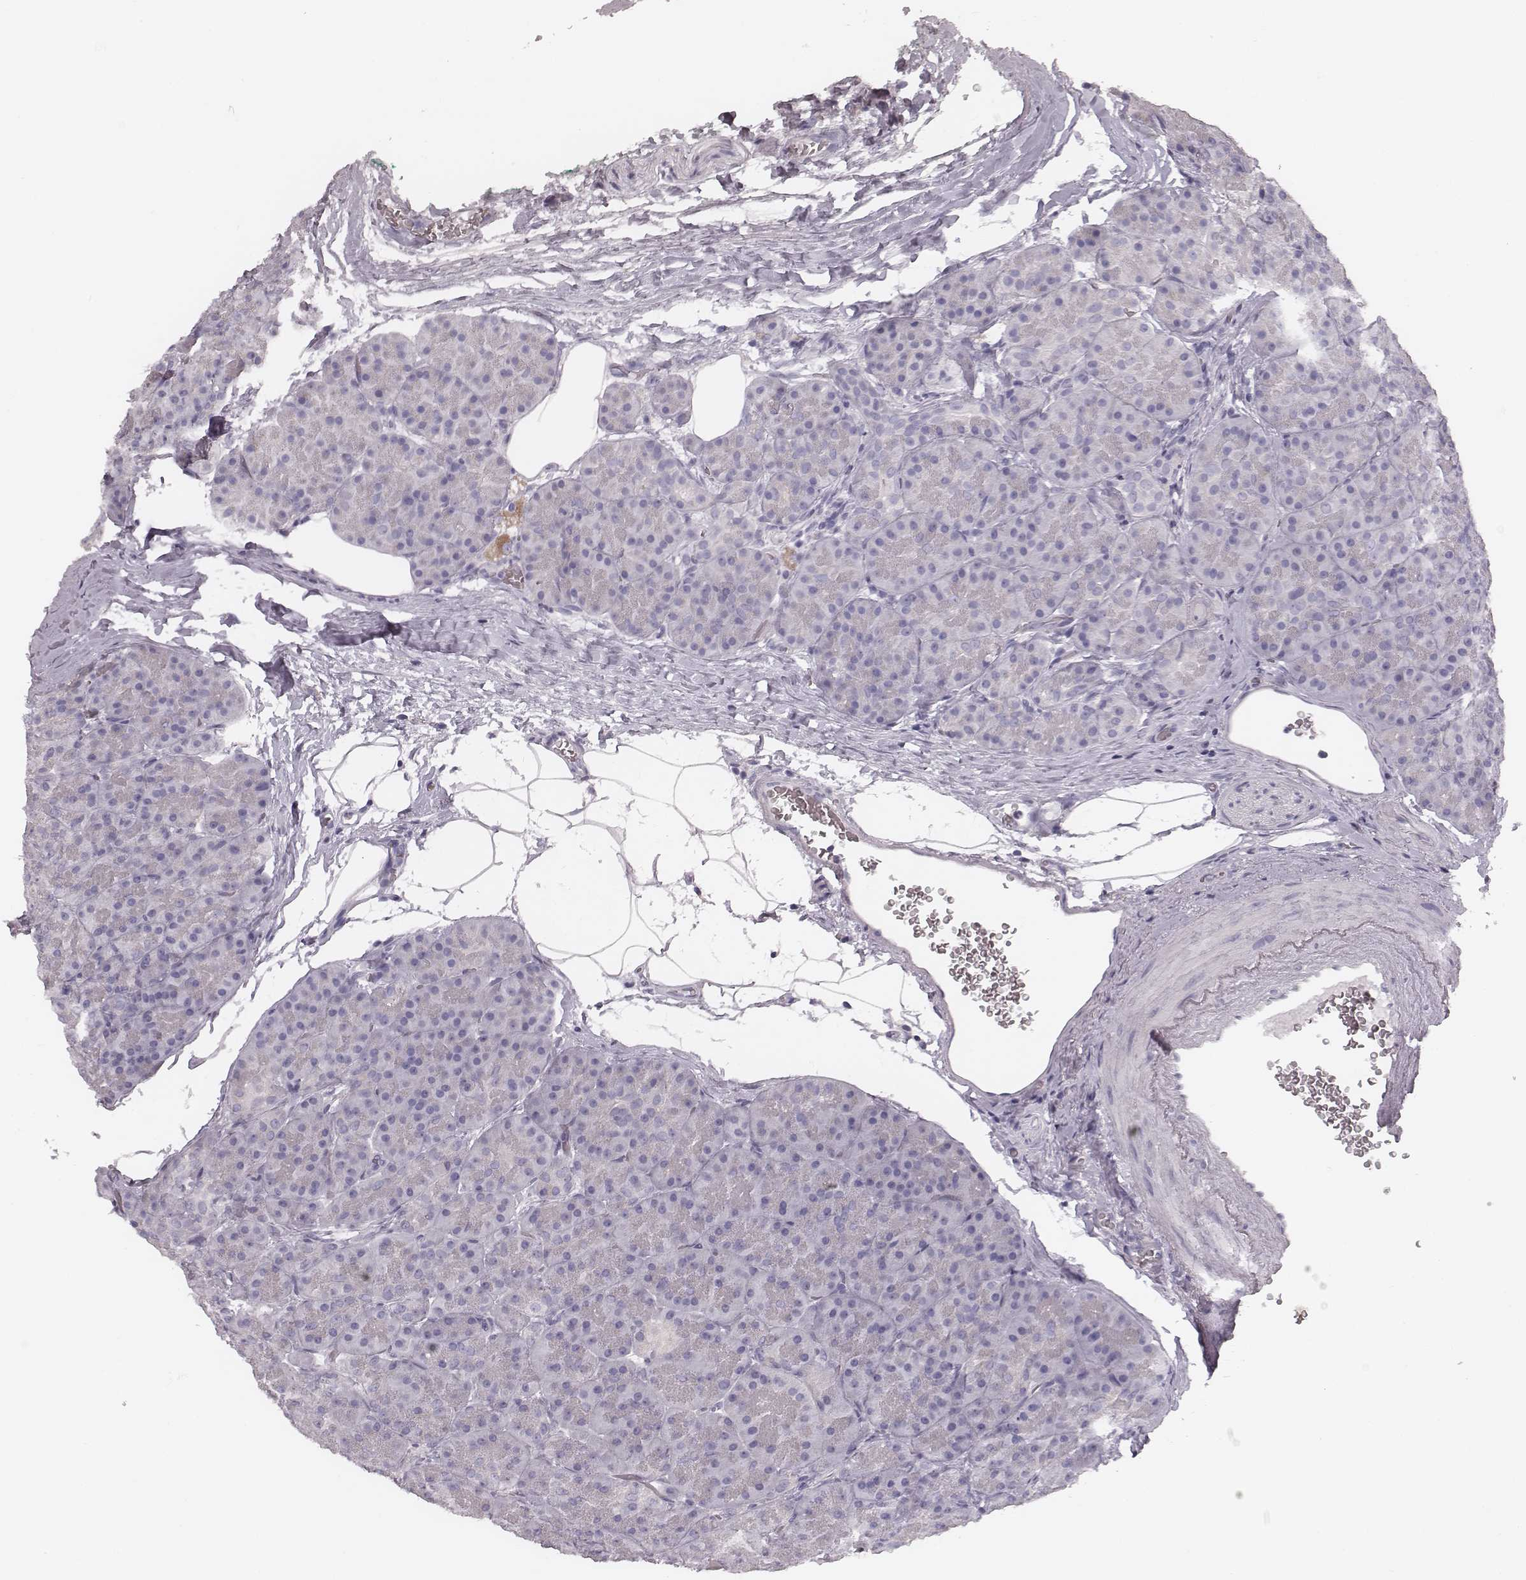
{"staining": {"intensity": "negative", "quantity": "none", "location": "none"}, "tissue": "pancreas", "cell_type": "Exocrine glandular cells", "image_type": "normal", "snomed": [{"axis": "morphology", "description": "Normal tissue, NOS"}, {"axis": "topography", "description": "Pancreas"}], "caption": "Protein analysis of benign pancreas displays no significant positivity in exocrine glandular cells.", "gene": "SPA17", "patient": {"sex": "male", "age": 57}}